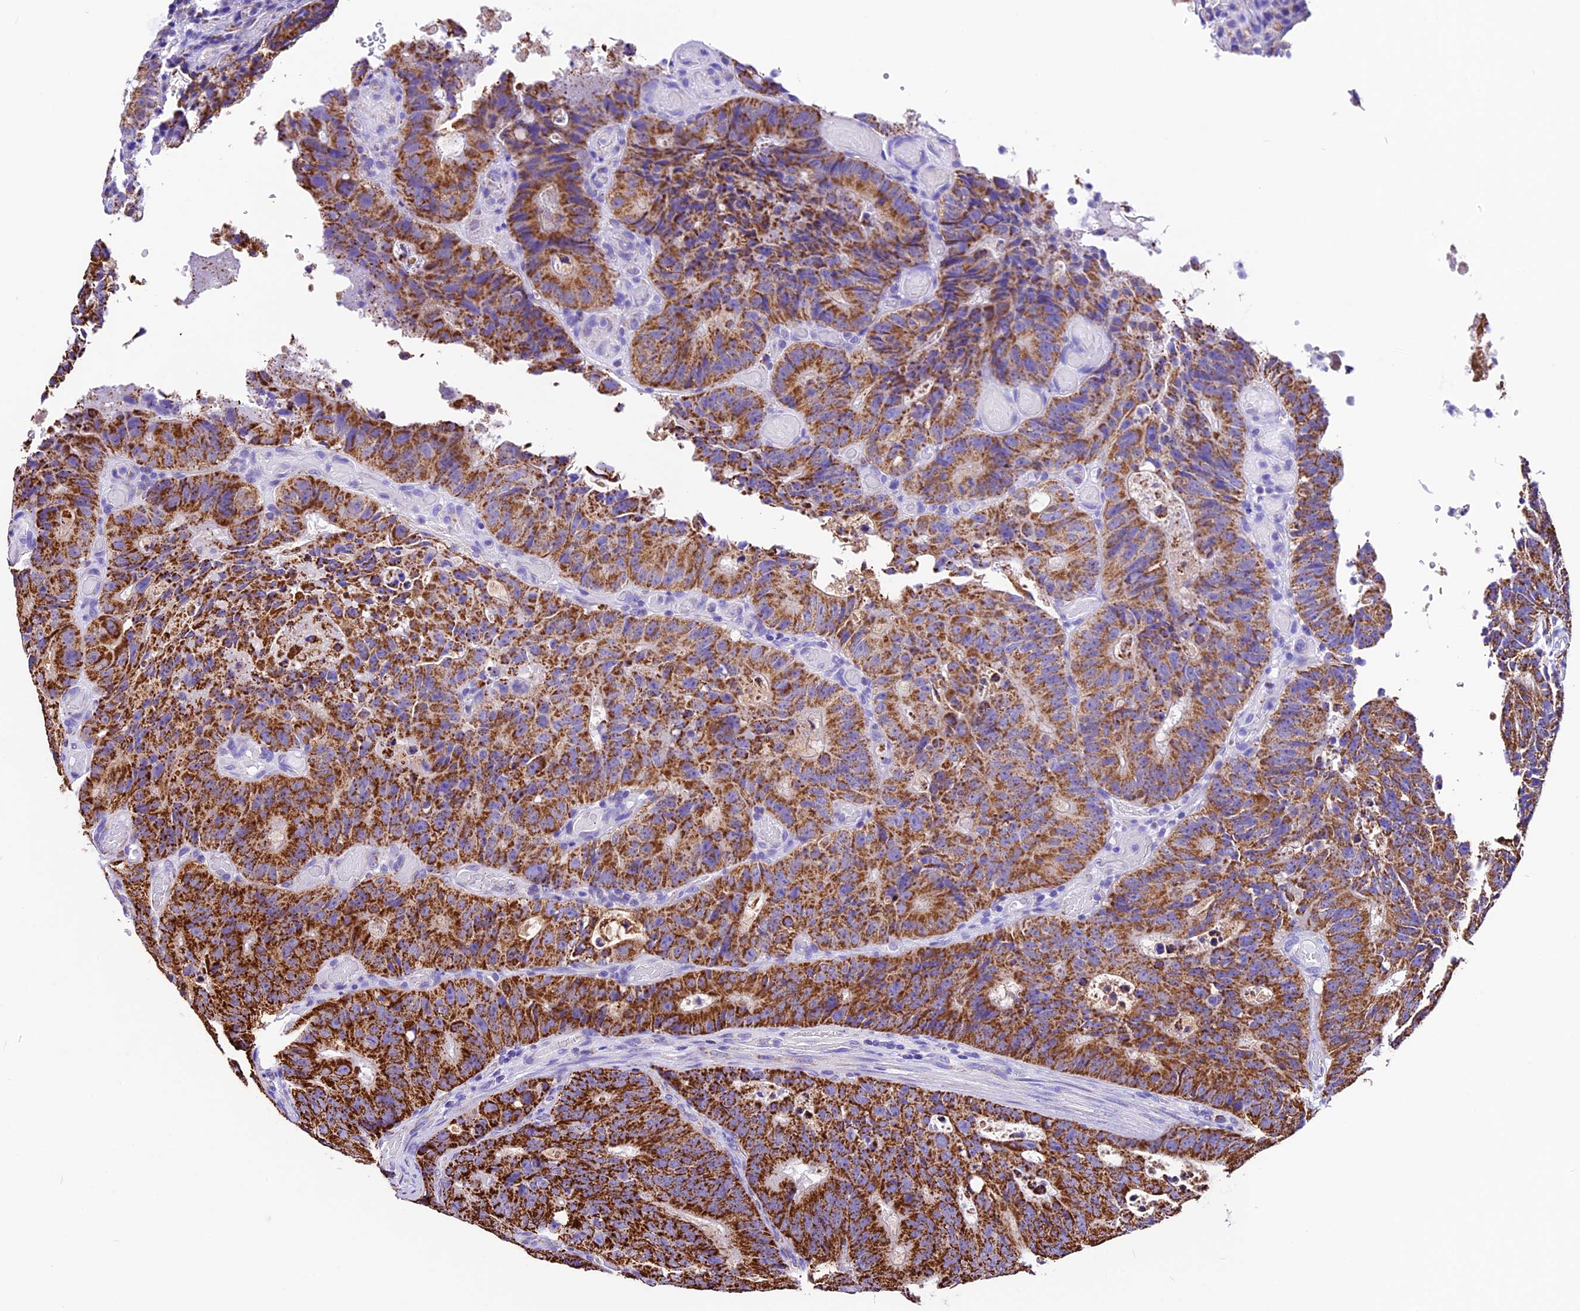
{"staining": {"intensity": "strong", "quantity": ">75%", "location": "cytoplasmic/membranous"}, "tissue": "colorectal cancer", "cell_type": "Tumor cells", "image_type": "cancer", "snomed": [{"axis": "morphology", "description": "Adenocarcinoma, NOS"}, {"axis": "topography", "description": "Colon"}], "caption": "The image exhibits staining of colorectal cancer (adenocarcinoma), revealing strong cytoplasmic/membranous protein staining (brown color) within tumor cells.", "gene": "DCAF5", "patient": {"sex": "male", "age": 87}}